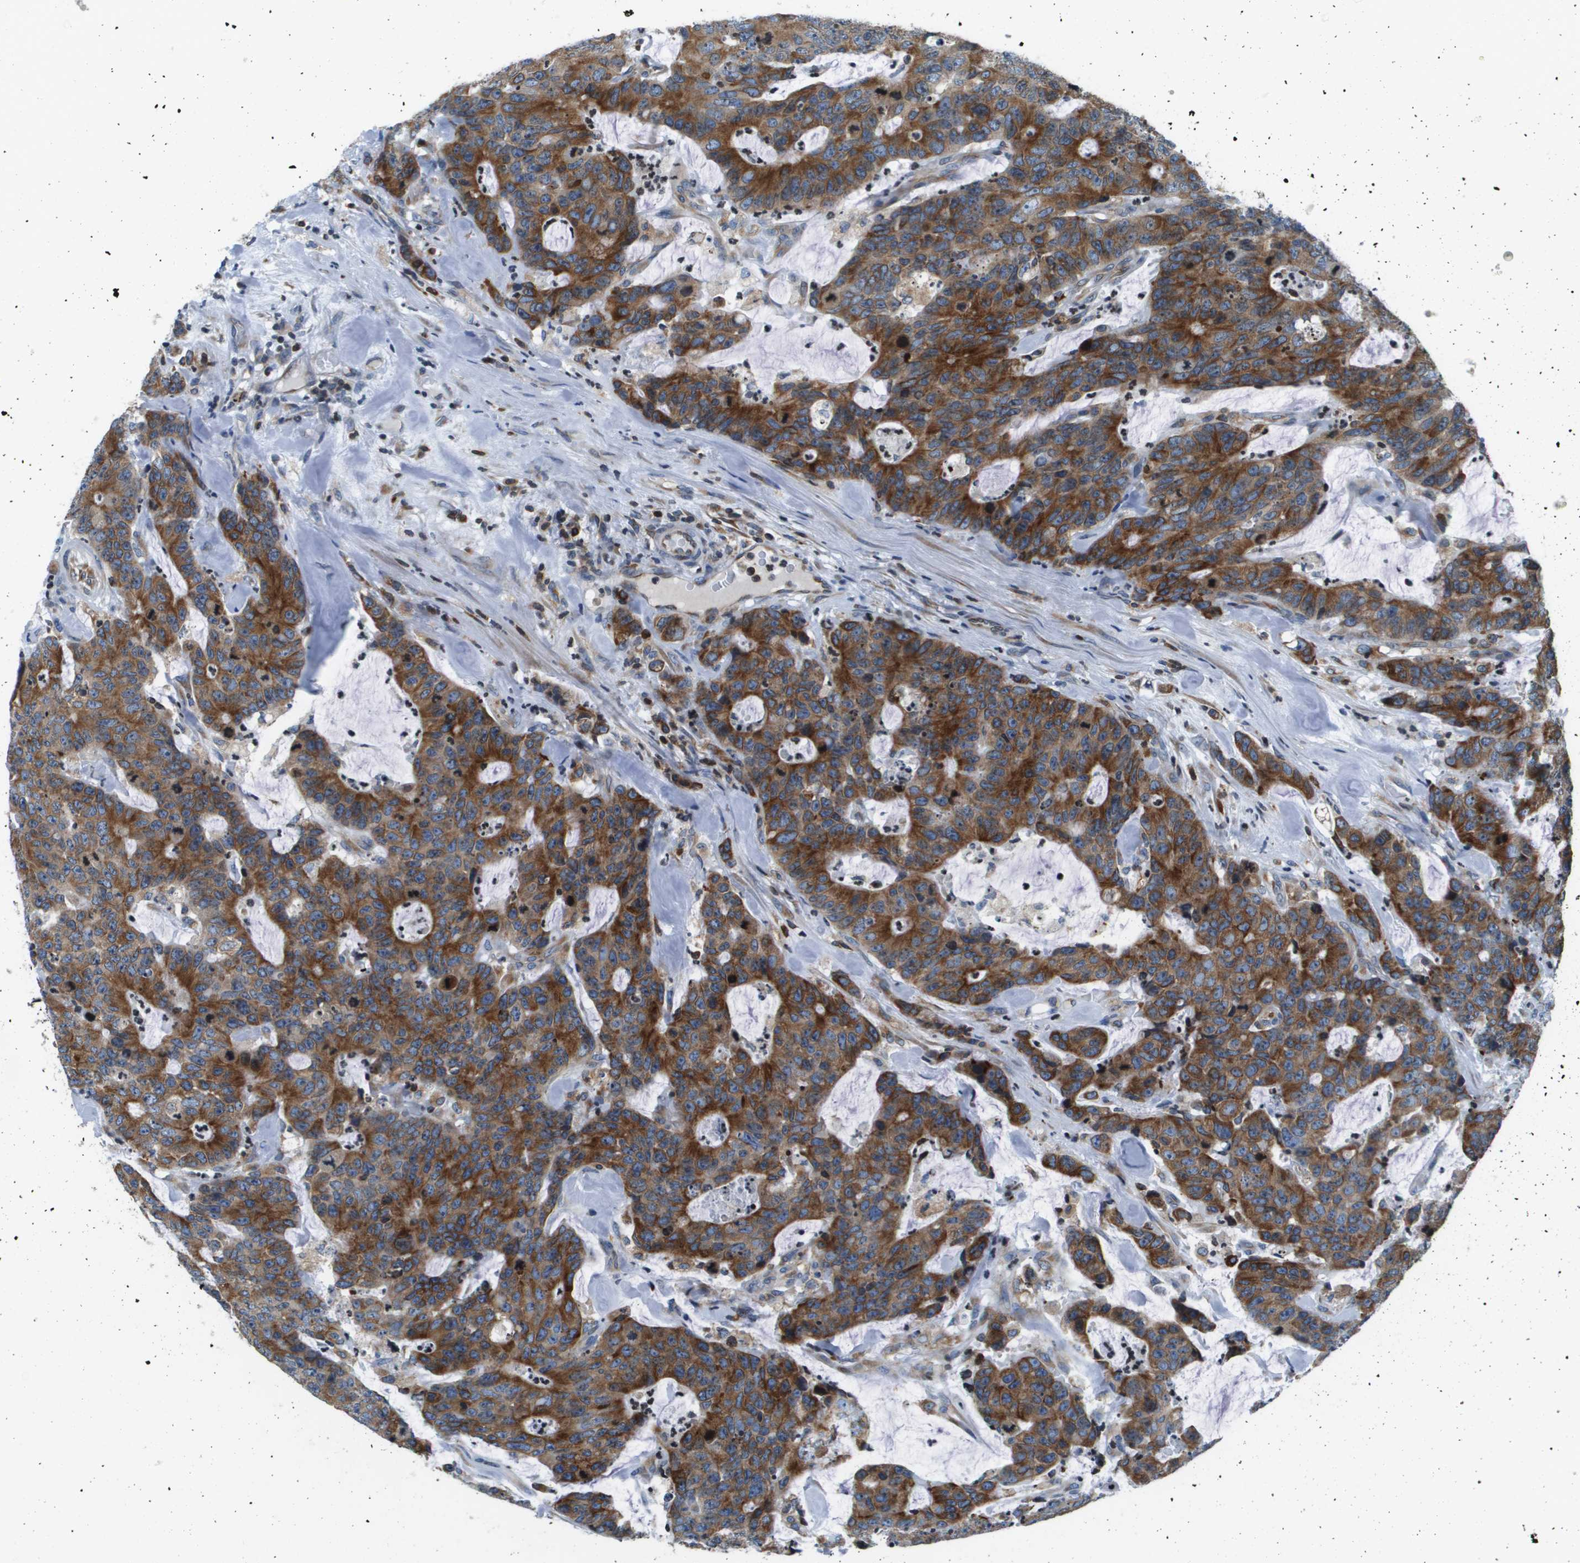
{"staining": {"intensity": "strong", "quantity": "25%-75%", "location": "cytoplasmic/membranous"}, "tissue": "colorectal cancer", "cell_type": "Tumor cells", "image_type": "cancer", "snomed": [{"axis": "morphology", "description": "Adenocarcinoma, NOS"}, {"axis": "topography", "description": "Colon"}], "caption": "Strong cytoplasmic/membranous positivity is identified in approximately 25%-75% of tumor cells in colorectal cancer (adenocarcinoma). Using DAB (brown) and hematoxylin (blue) stains, captured at high magnification using brightfield microscopy.", "gene": "ESYT1", "patient": {"sex": "female", "age": 86}}